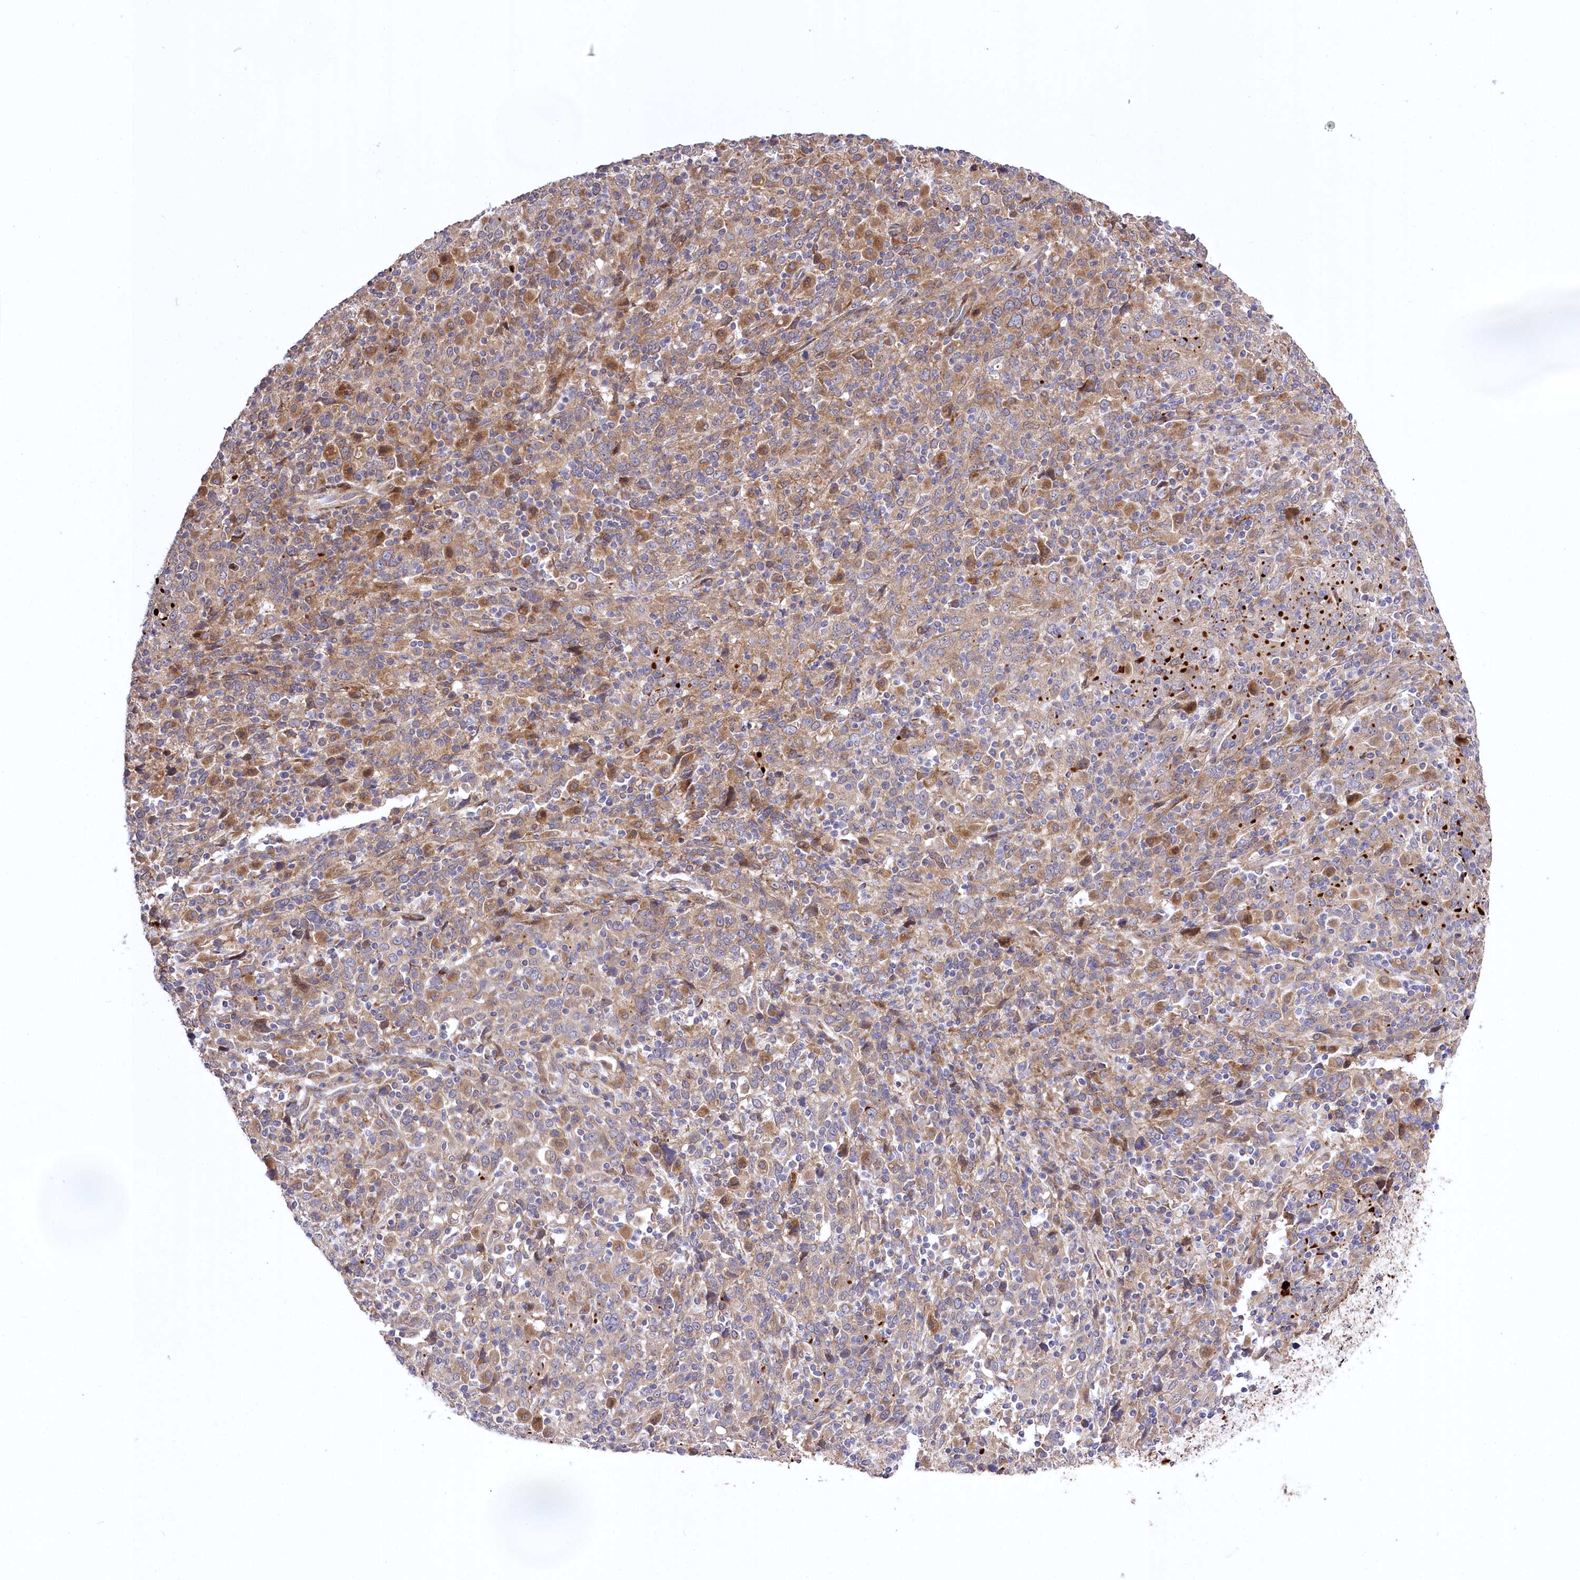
{"staining": {"intensity": "weak", "quantity": "<25%", "location": "cytoplasmic/membranous"}, "tissue": "cervical cancer", "cell_type": "Tumor cells", "image_type": "cancer", "snomed": [{"axis": "morphology", "description": "Squamous cell carcinoma, NOS"}, {"axis": "topography", "description": "Cervix"}], "caption": "Human cervical cancer (squamous cell carcinoma) stained for a protein using immunohistochemistry (IHC) demonstrates no expression in tumor cells.", "gene": "TRUB1", "patient": {"sex": "female", "age": 46}}